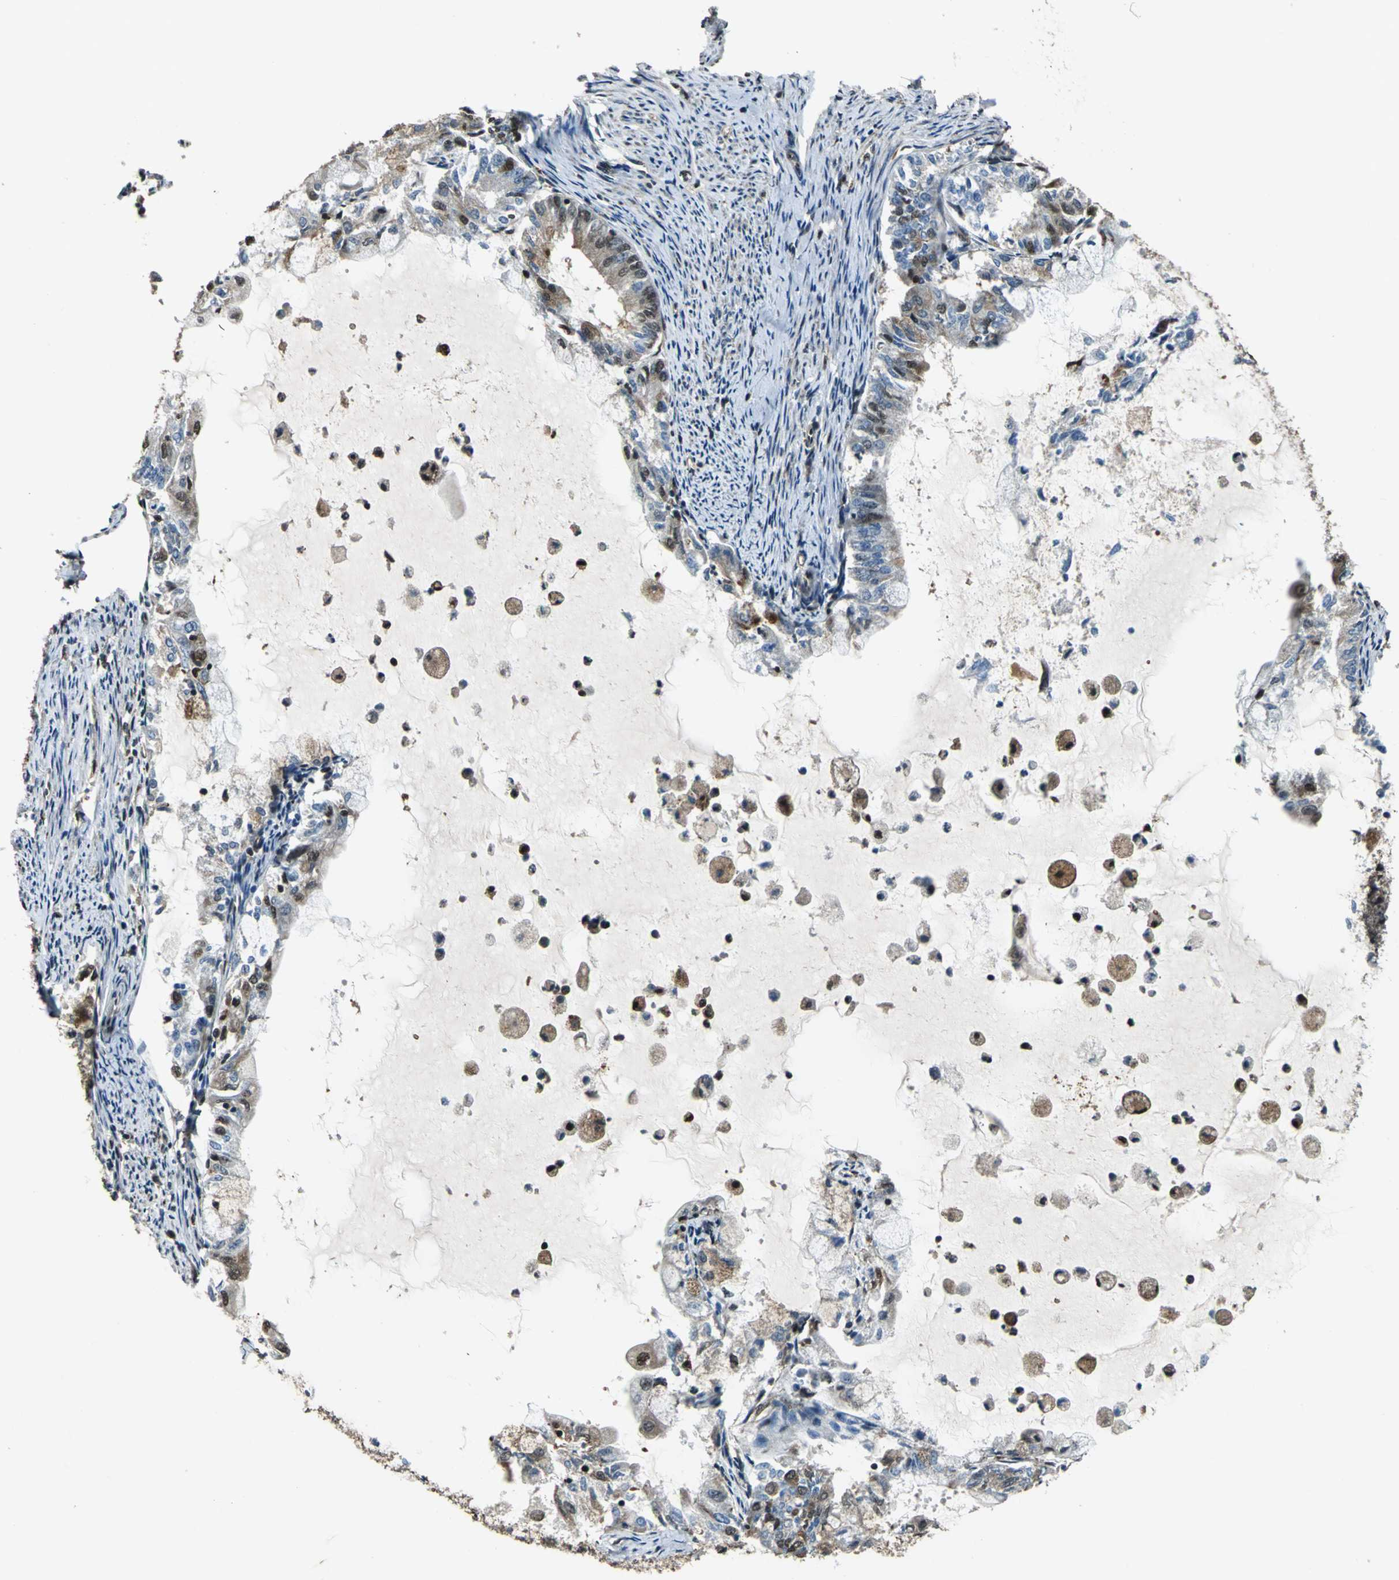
{"staining": {"intensity": "moderate", "quantity": "<25%", "location": "cytoplasmic/membranous,nuclear"}, "tissue": "endometrial cancer", "cell_type": "Tumor cells", "image_type": "cancer", "snomed": [{"axis": "morphology", "description": "Adenocarcinoma, NOS"}, {"axis": "topography", "description": "Endometrium"}], "caption": "This is a histology image of immunohistochemistry staining of adenocarcinoma (endometrial), which shows moderate positivity in the cytoplasmic/membranous and nuclear of tumor cells.", "gene": "PPP1R13L", "patient": {"sex": "female", "age": 86}}